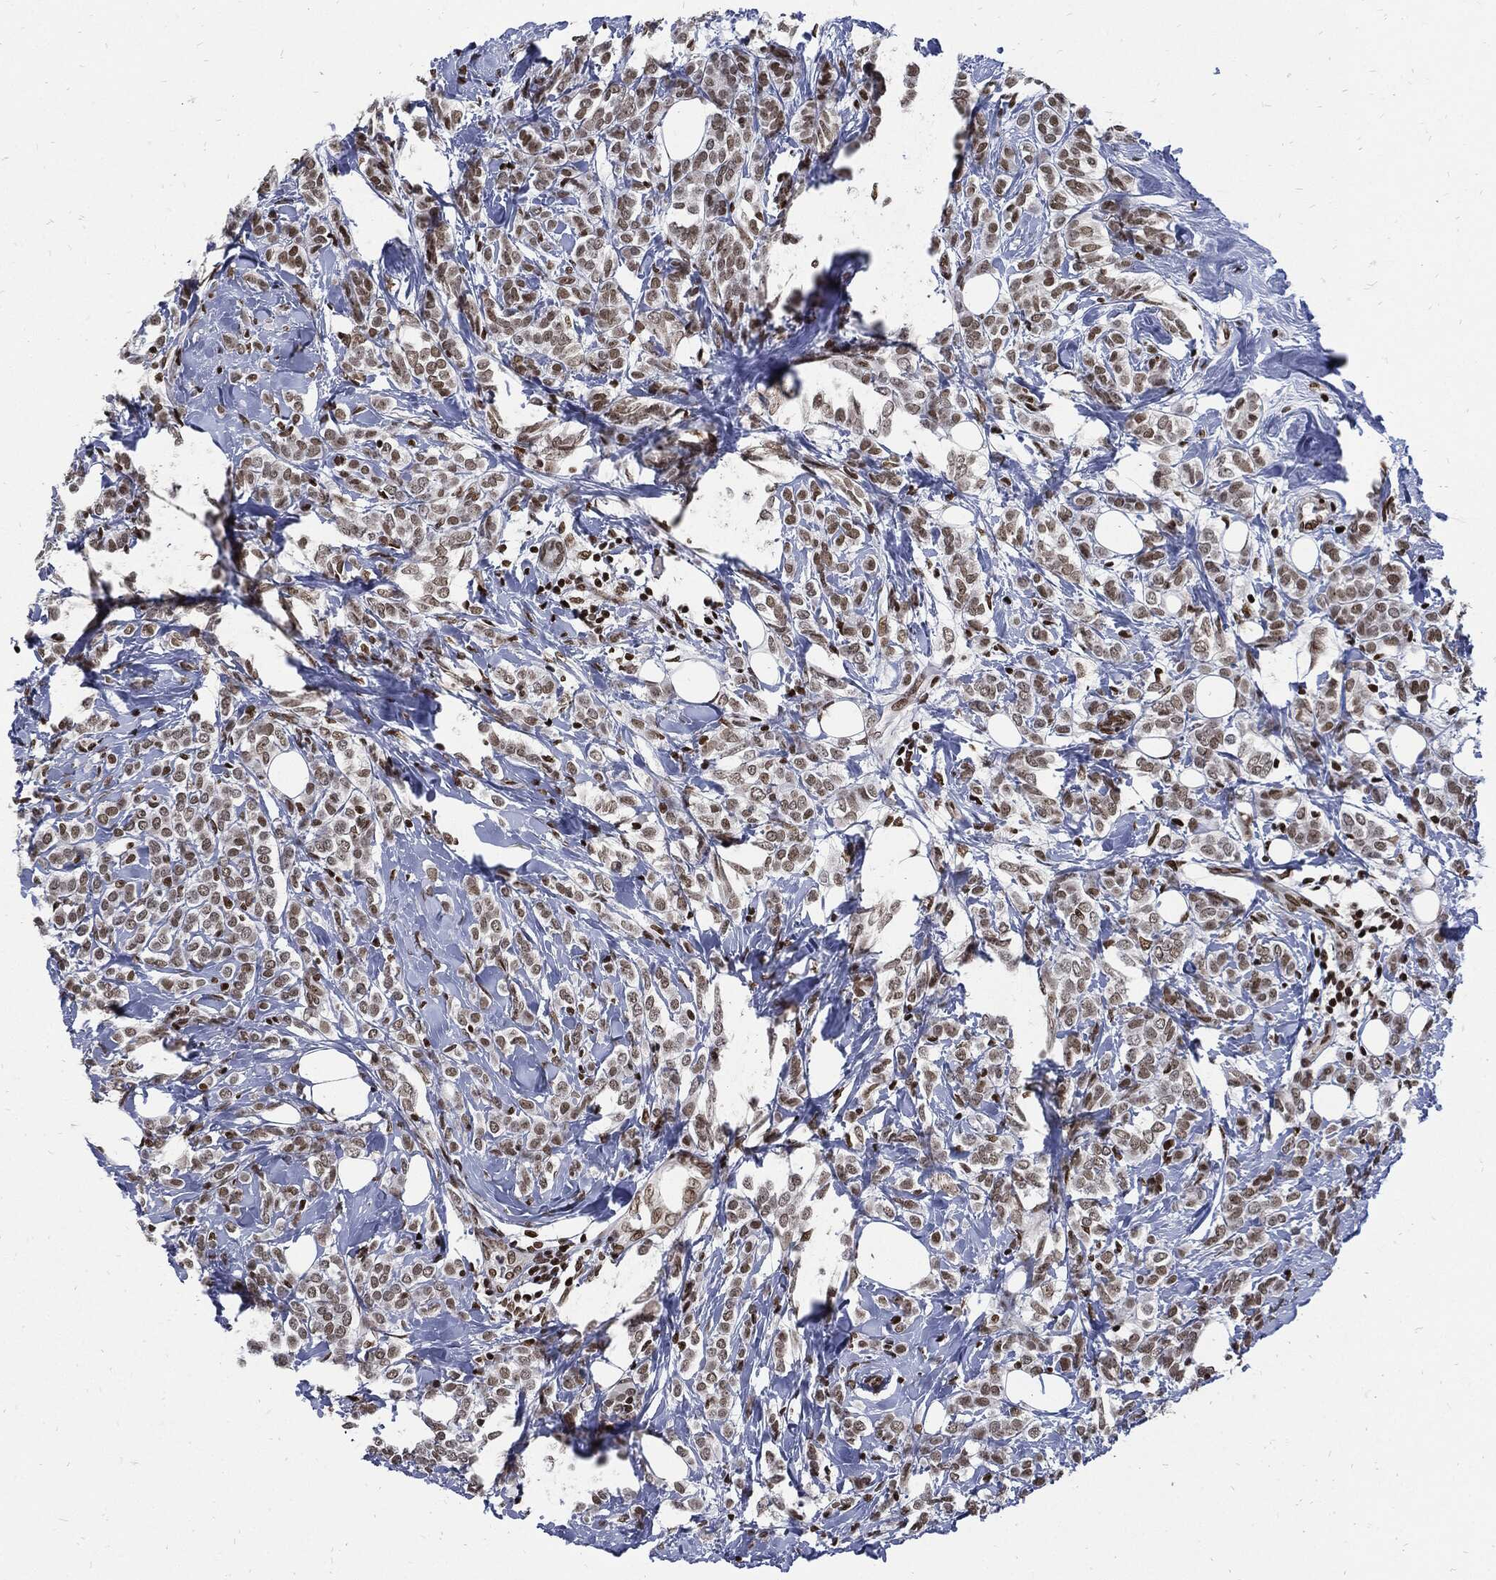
{"staining": {"intensity": "weak", "quantity": "25%-75%", "location": "nuclear"}, "tissue": "breast cancer", "cell_type": "Tumor cells", "image_type": "cancer", "snomed": [{"axis": "morphology", "description": "Lobular carcinoma"}, {"axis": "topography", "description": "Breast"}], "caption": "Tumor cells exhibit weak nuclear staining in approximately 25%-75% of cells in lobular carcinoma (breast).", "gene": "TERF2", "patient": {"sex": "female", "age": 49}}